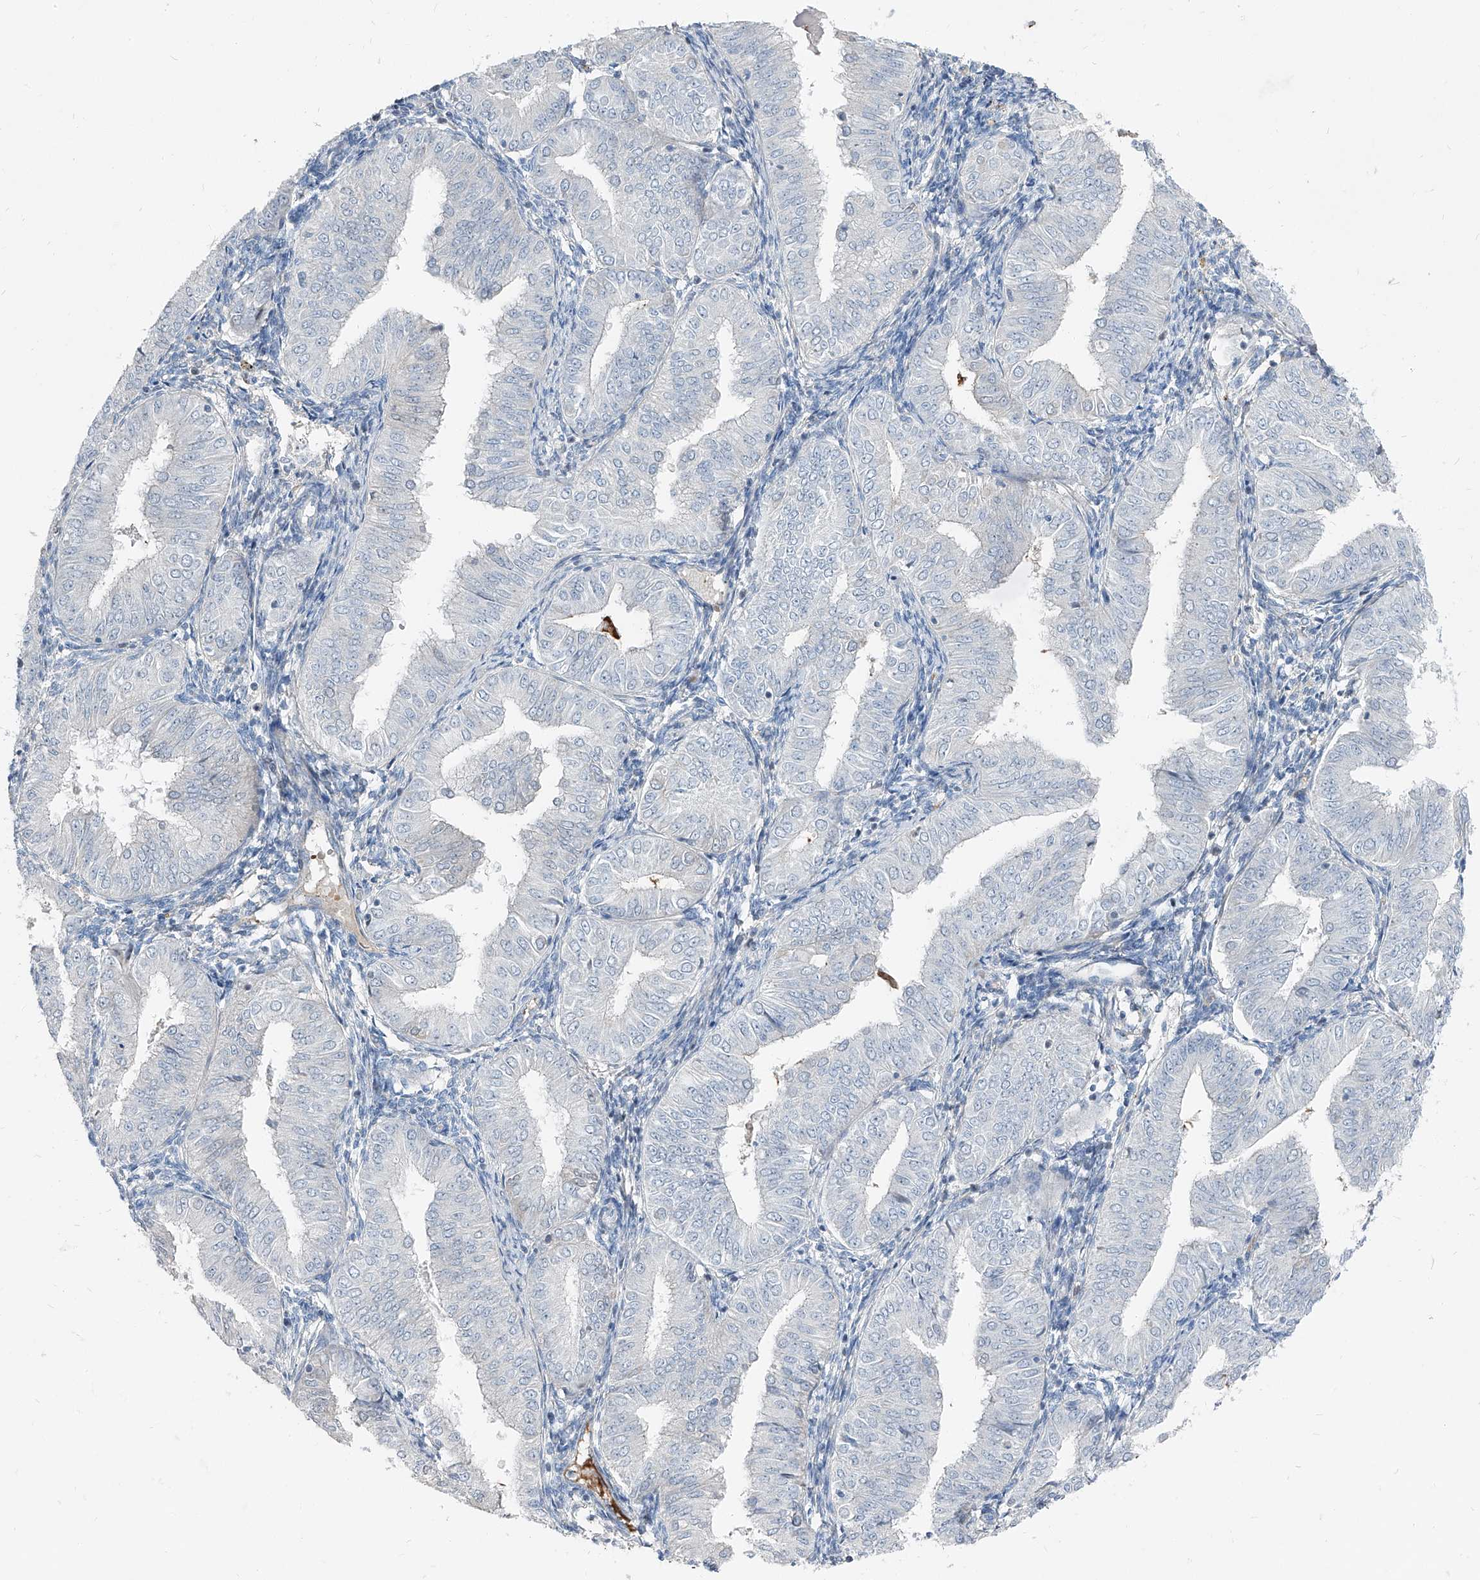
{"staining": {"intensity": "negative", "quantity": "none", "location": "none"}, "tissue": "endometrial cancer", "cell_type": "Tumor cells", "image_type": "cancer", "snomed": [{"axis": "morphology", "description": "Normal tissue, NOS"}, {"axis": "morphology", "description": "Adenocarcinoma, NOS"}, {"axis": "topography", "description": "Endometrium"}], "caption": "Immunohistochemistry (IHC) of endometrial adenocarcinoma exhibits no positivity in tumor cells.", "gene": "HOXA3", "patient": {"sex": "female", "age": 53}}